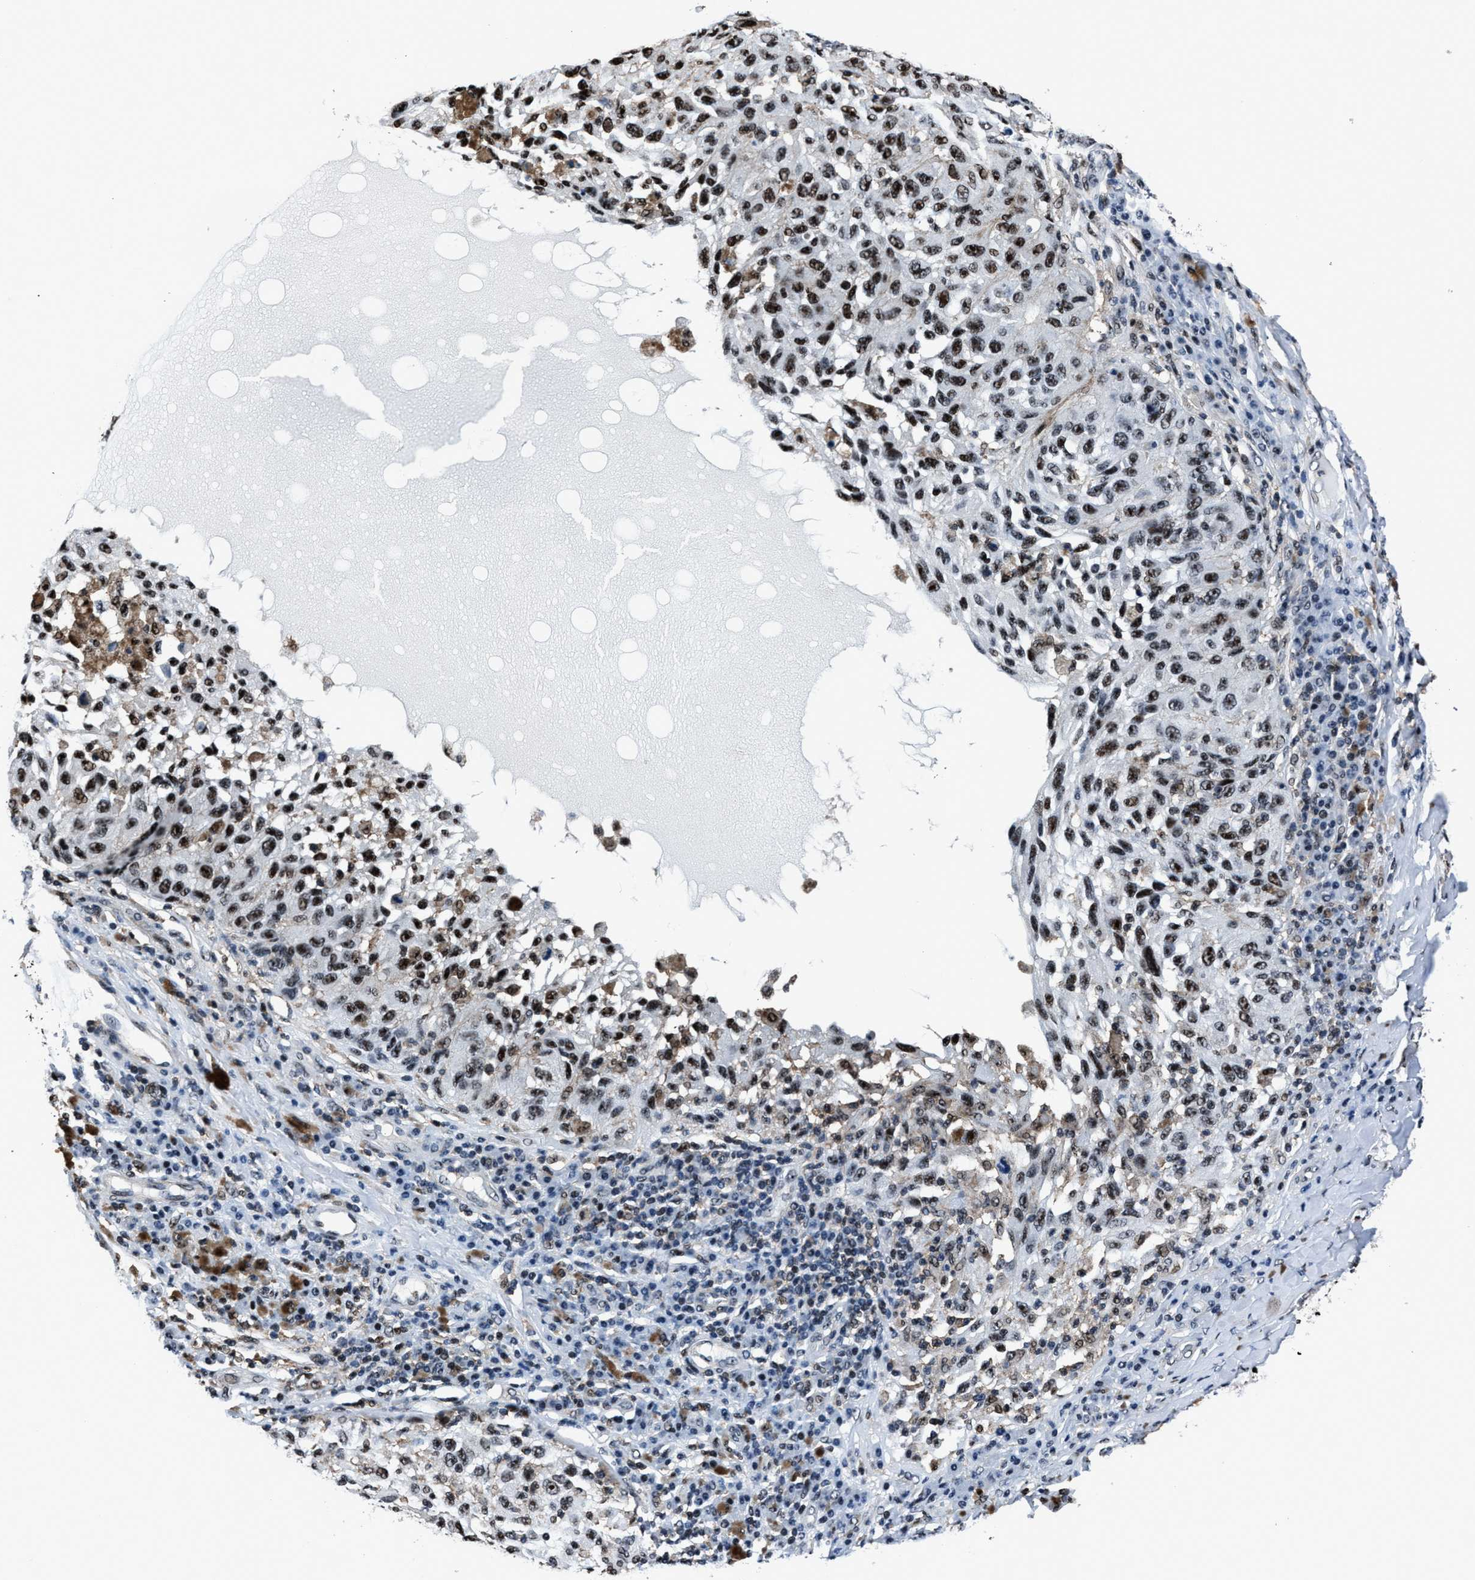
{"staining": {"intensity": "moderate", "quantity": ">75%", "location": "nuclear"}, "tissue": "melanoma", "cell_type": "Tumor cells", "image_type": "cancer", "snomed": [{"axis": "morphology", "description": "Malignant melanoma, NOS"}, {"axis": "topography", "description": "Skin"}], "caption": "Protein expression by IHC reveals moderate nuclear positivity in about >75% of tumor cells in melanoma. (DAB IHC, brown staining for protein, blue staining for nuclei).", "gene": "PPIE", "patient": {"sex": "female", "age": 73}}